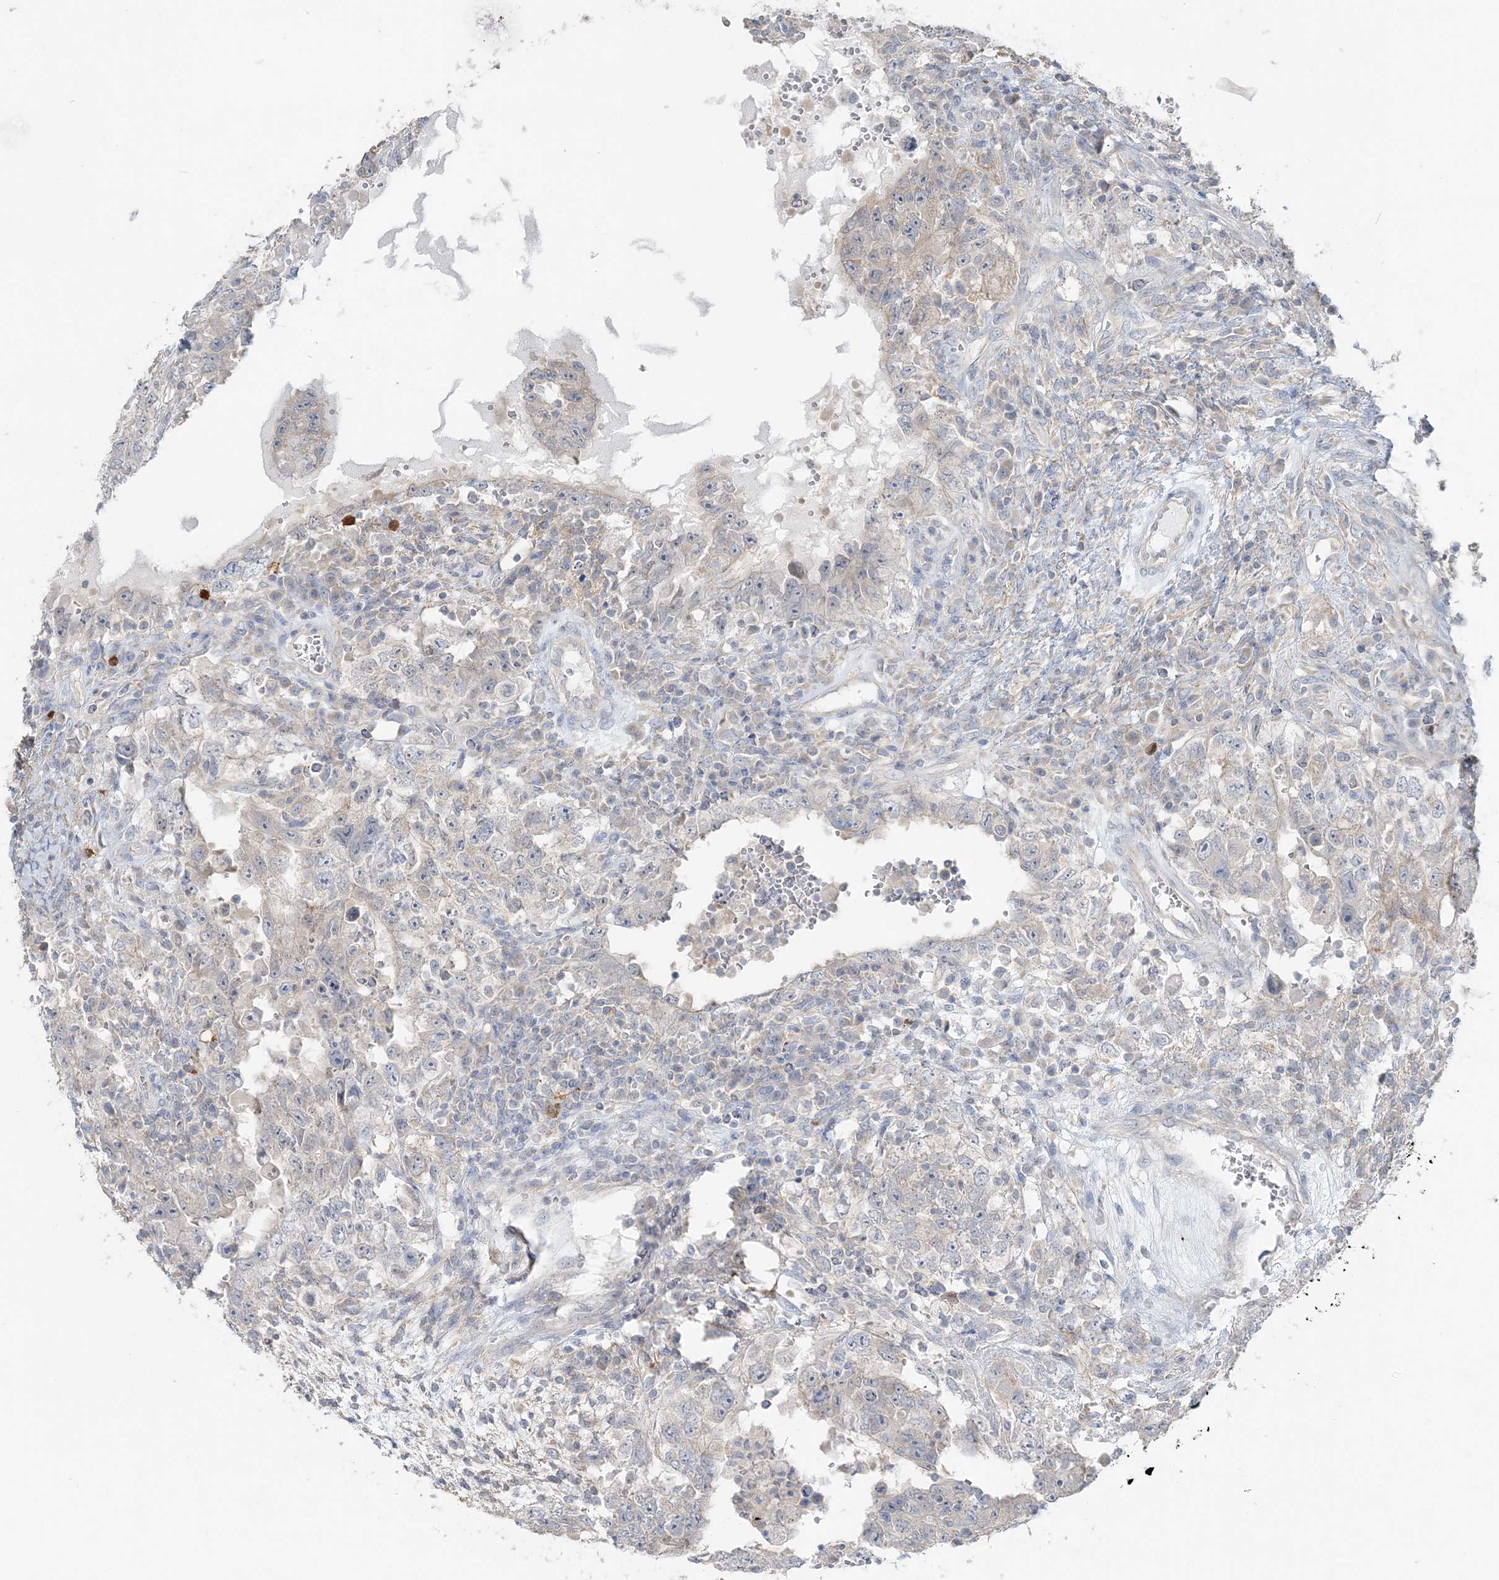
{"staining": {"intensity": "negative", "quantity": "none", "location": "none"}, "tissue": "testis cancer", "cell_type": "Tumor cells", "image_type": "cancer", "snomed": [{"axis": "morphology", "description": "Carcinoma, Embryonal, NOS"}, {"axis": "topography", "description": "Testis"}], "caption": "IHC of human testis embryonal carcinoma demonstrates no positivity in tumor cells.", "gene": "TBC1D5", "patient": {"sex": "male", "age": 26}}